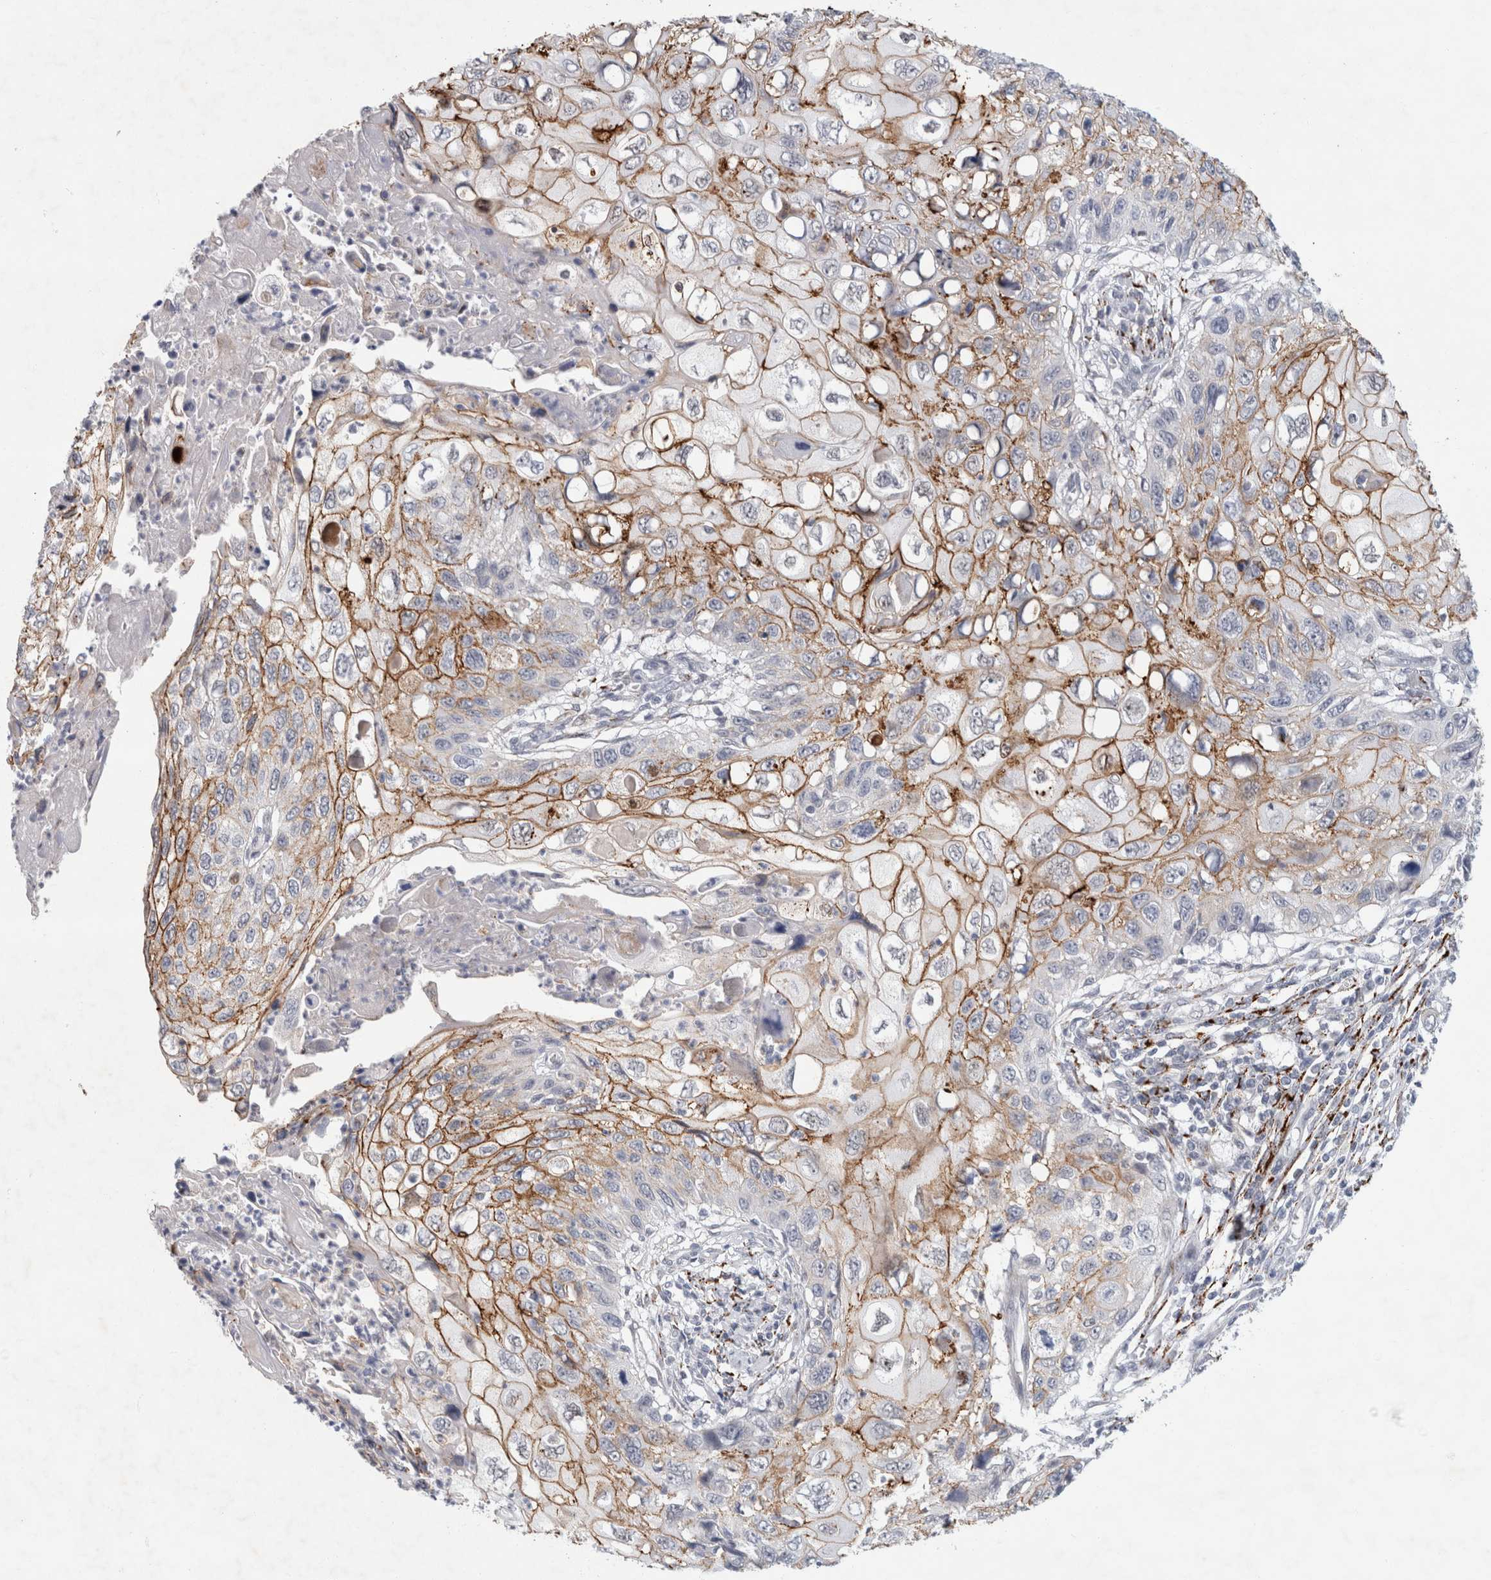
{"staining": {"intensity": "moderate", "quantity": ">75%", "location": "cytoplasmic/membranous"}, "tissue": "cervical cancer", "cell_type": "Tumor cells", "image_type": "cancer", "snomed": [{"axis": "morphology", "description": "Squamous cell carcinoma, NOS"}, {"axis": "topography", "description": "Cervix"}], "caption": "Cervical cancer stained for a protein displays moderate cytoplasmic/membranous positivity in tumor cells. (DAB IHC with brightfield microscopy, high magnification).", "gene": "NIPA1", "patient": {"sex": "female", "age": 70}}